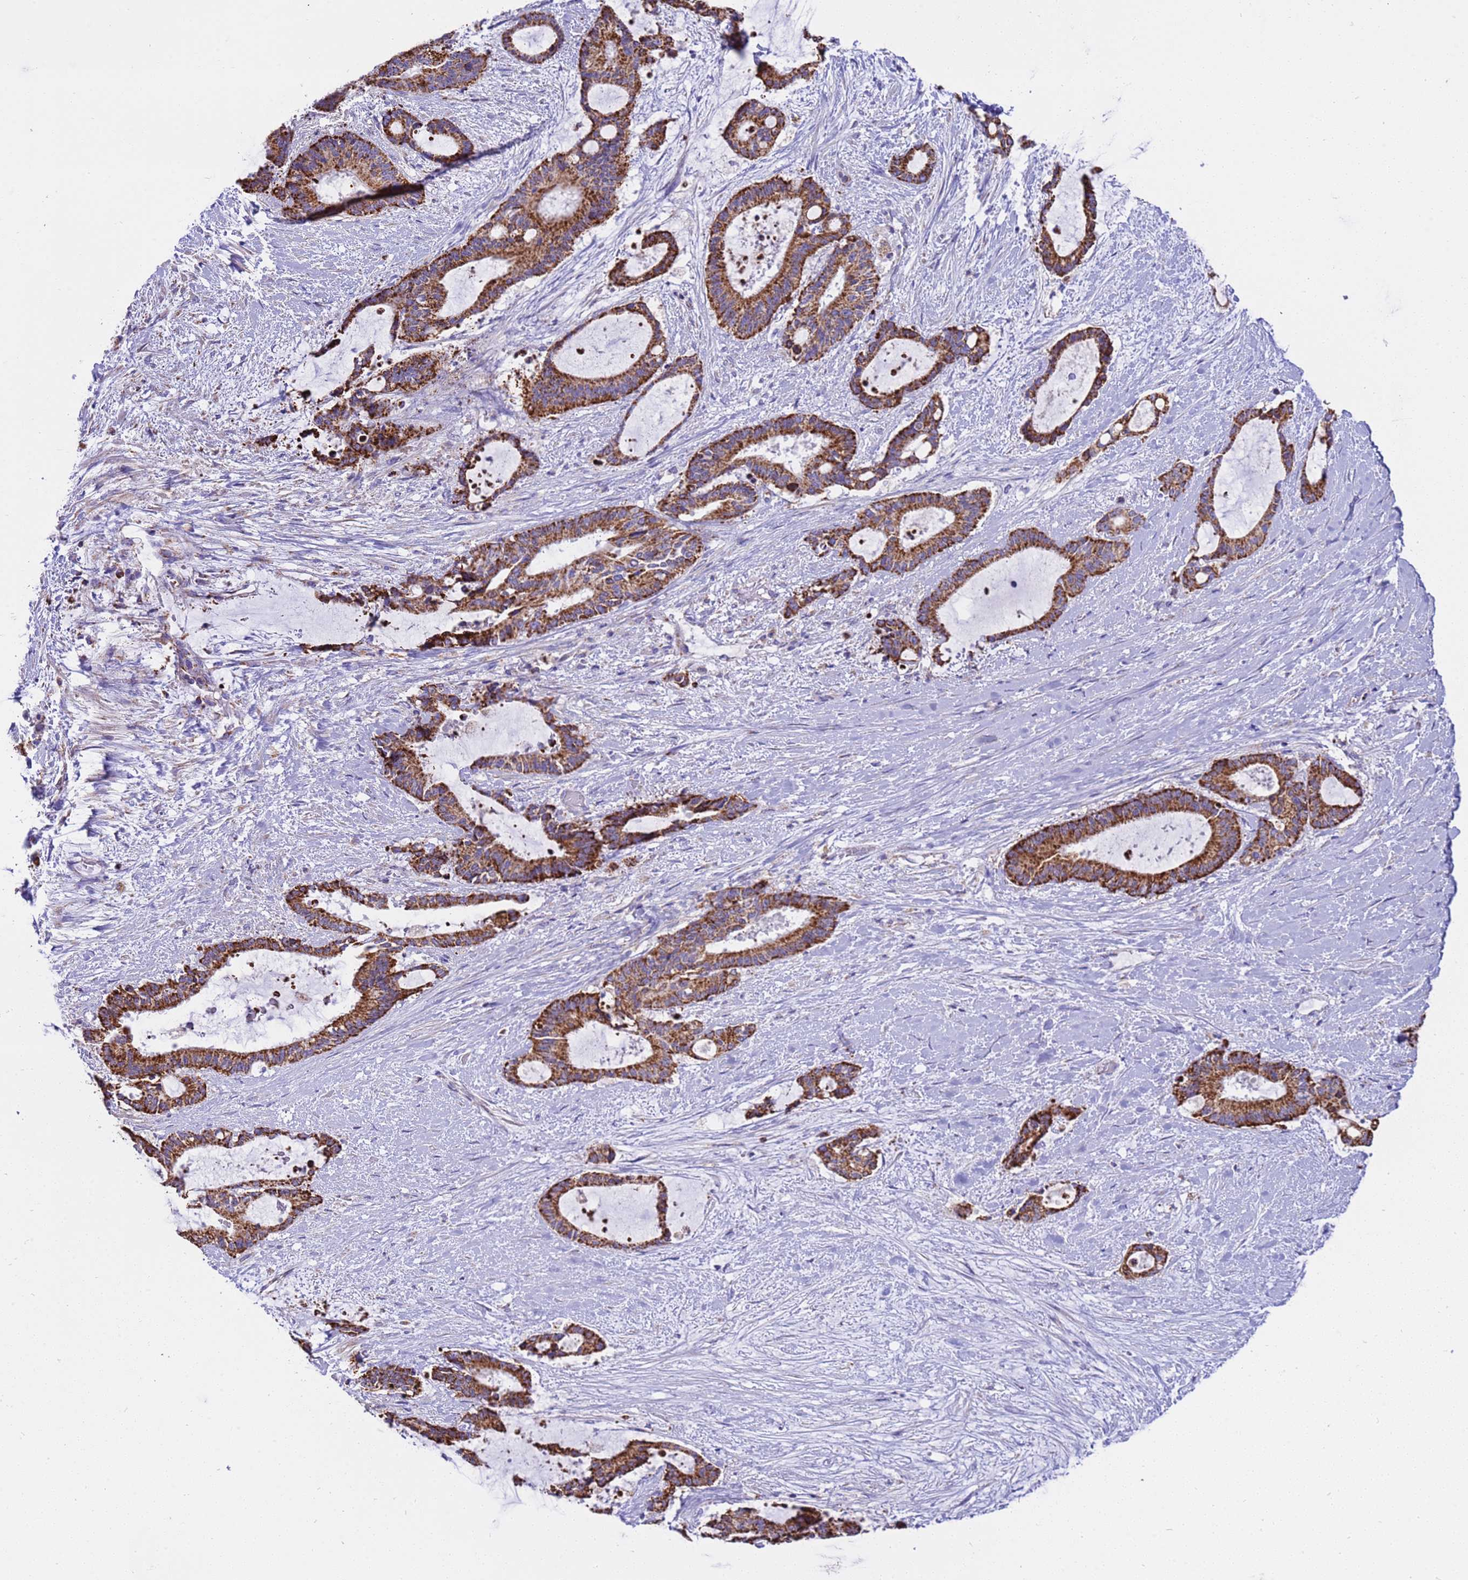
{"staining": {"intensity": "strong", "quantity": ">75%", "location": "cytoplasmic/membranous"}, "tissue": "liver cancer", "cell_type": "Tumor cells", "image_type": "cancer", "snomed": [{"axis": "morphology", "description": "Normal tissue, NOS"}, {"axis": "morphology", "description": "Cholangiocarcinoma"}, {"axis": "topography", "description": "Liver"}, {"axis": "topography", "description": "Peripheral nerve tissue"}], "caption": "Brown immunohistochemical staining in cholangiocarcinoma (liver) demonstrates strong cytoplasmic/membranous positivity in approximately >75% of tumor cells. The staining was performed using DAB (3,3'-diaminobenzidine), with brown indicating positive protein expression. Nuclei are stained blue with hematoxylin.", "gene": "RNF165", "patient": {"sex": "female", "age": 73}}